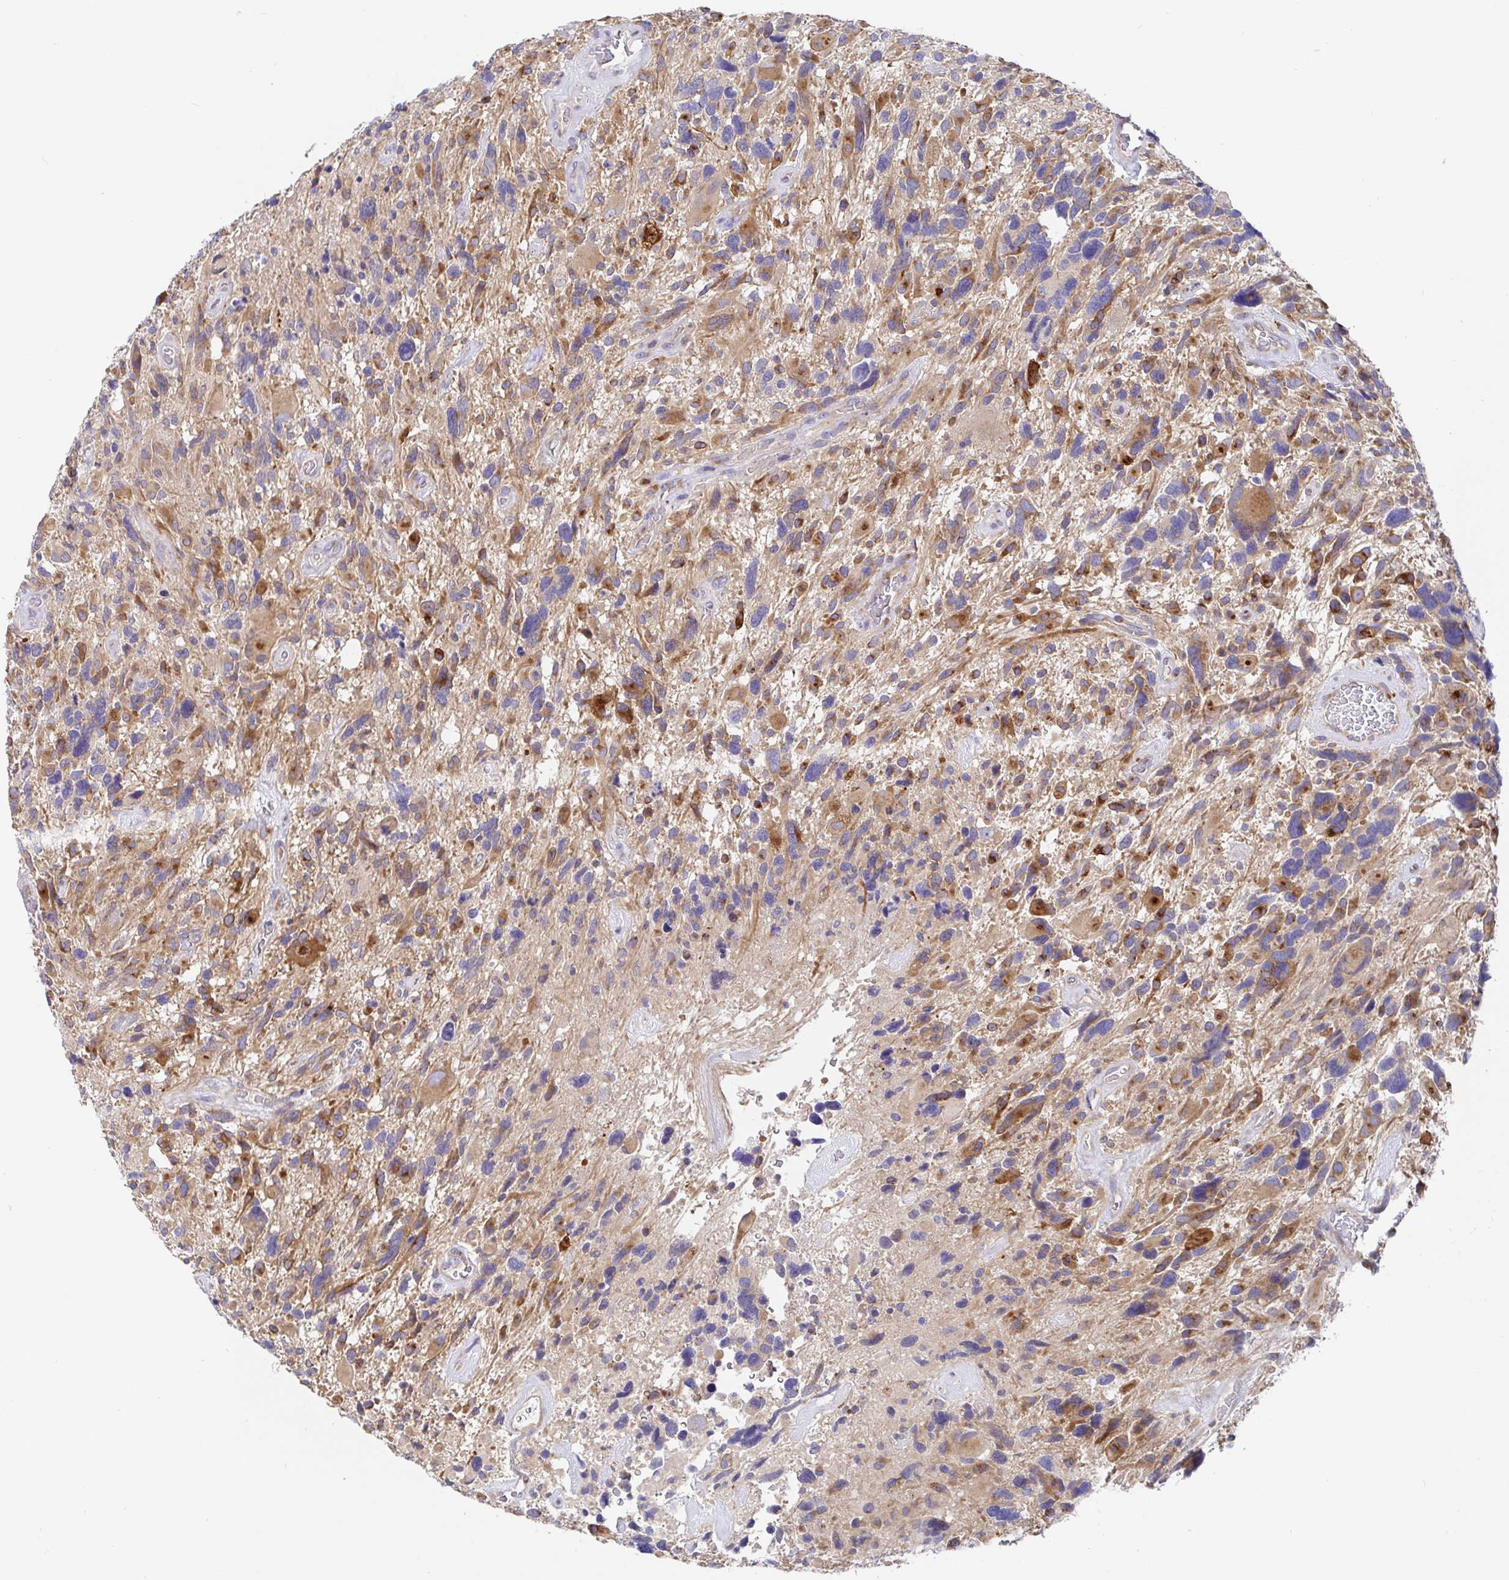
{"staining": {"intensity": "strong", "quantity": "<25%", "location": "cytoplasmic/membranous"}, "tissue": "glioma", "cell_type": "Tumor cells", "image_type": "cancer", "snomed": [{"axis": "morphology", "description": "Glioma, malignant, High grade"}, {"axis": "topography", "description": "Brain"}], "caption": "A high-resolution image shows IHC staining of glioma, which exhibits strong cytoplasmic/membranous positivity in approximately <25% of tumor cells.", "gene": "GOLGA1", "patient": {"sex": "male", "age": 49}}